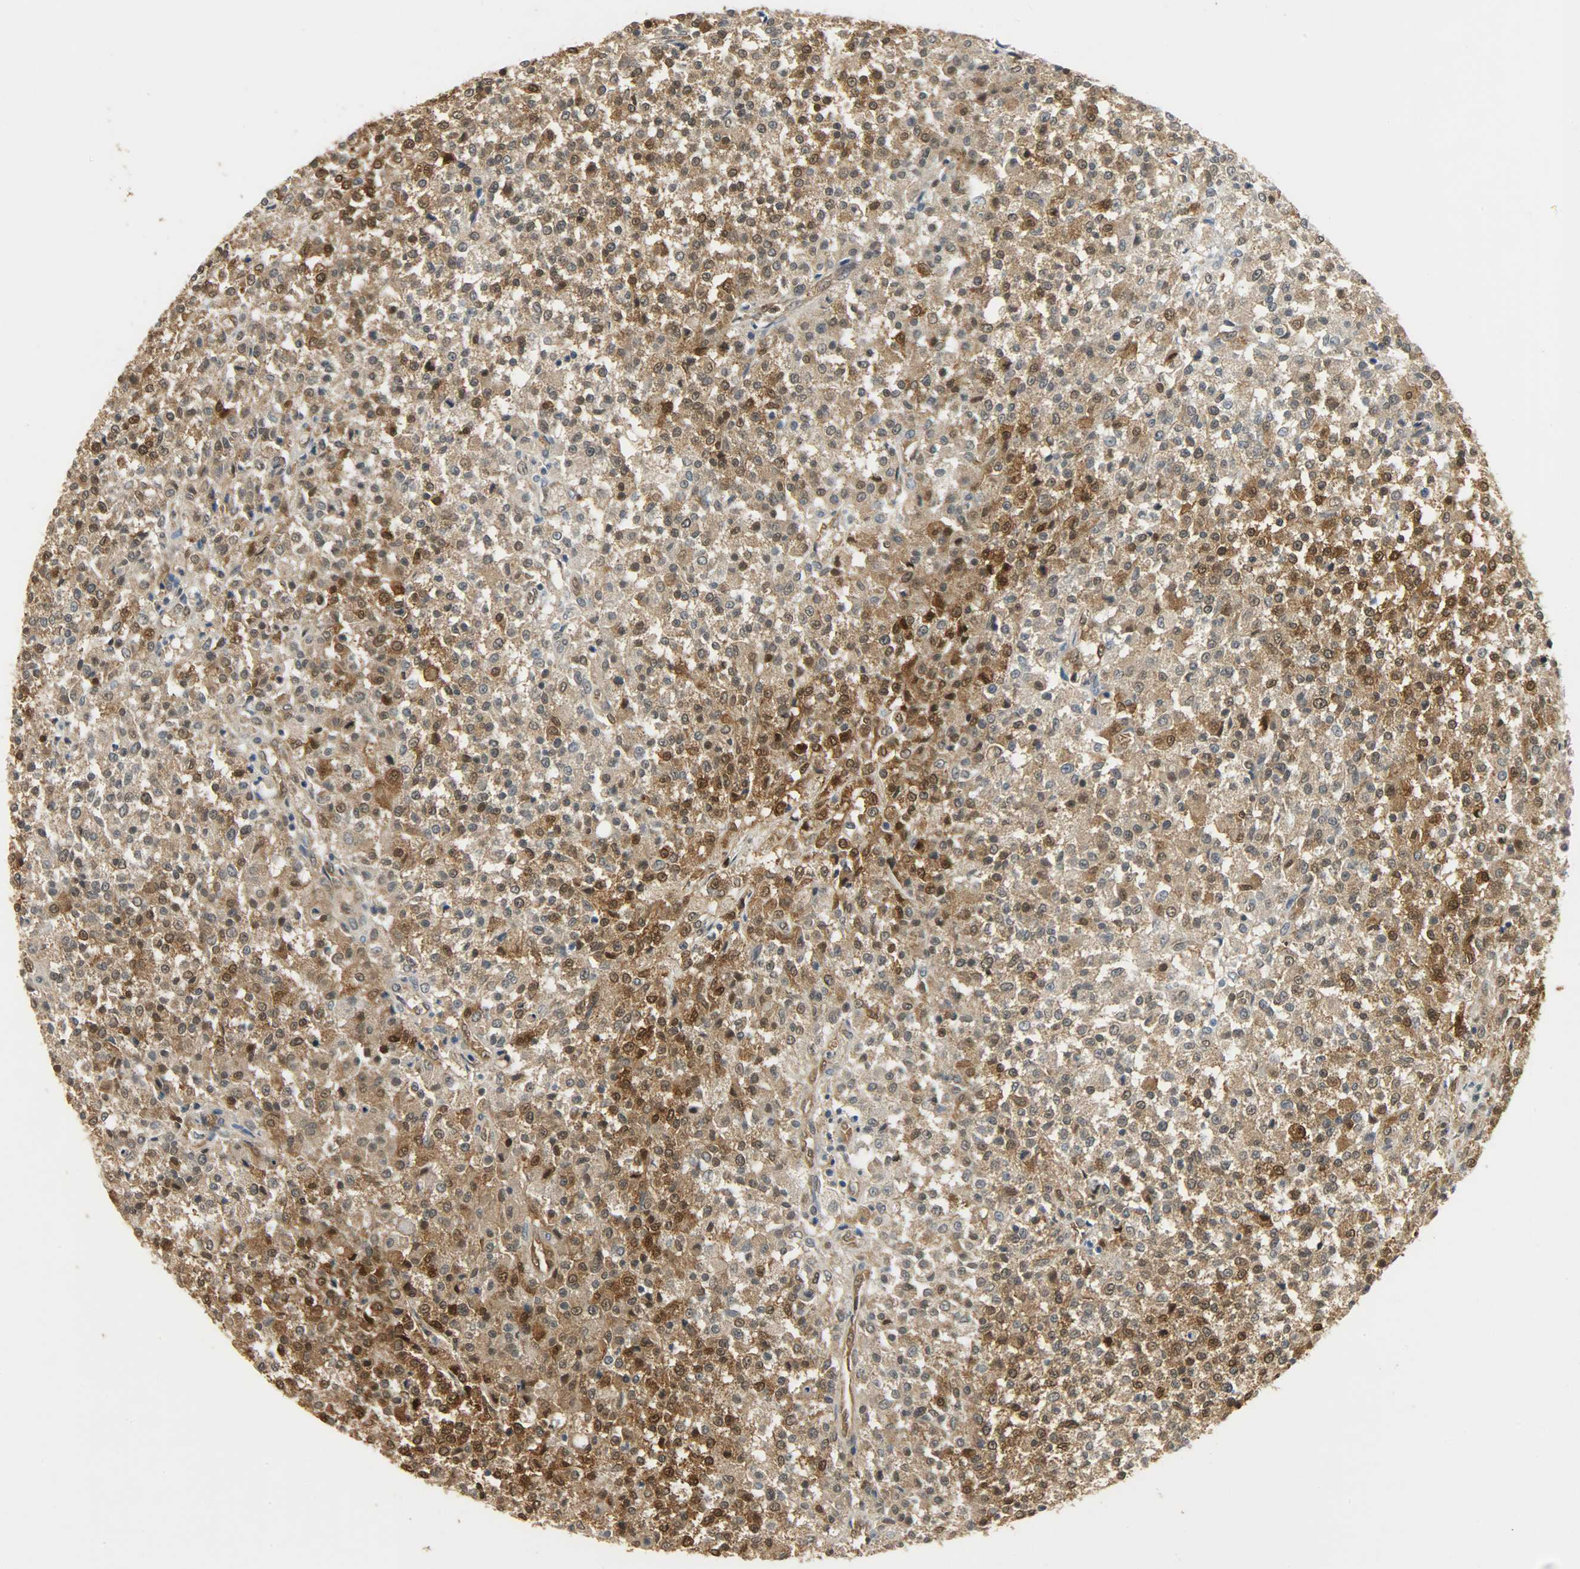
{"staining": {"intensity": "strong", "quantity": ">75%", "location": "cytoplasmic/membranous,nuclear"}, "tissue": "testis cancer", "cell_type": "Tumor cells", "image_type": "cancer", "snomed": [{"axis": "morphology", "description": "Seminoma, NOS"}, {"axis": "topography", "description": "Testis"}], "caption": "Approximately >75% of tumor cells in seminoma (testis) demonstrate strong cytoplasmic/membranous and nuclear protein positivity as visualized by brown immunohistochemical staining.", "gene": "EIF4EBP1", "patient": {"sex": "male", "age": 59}}